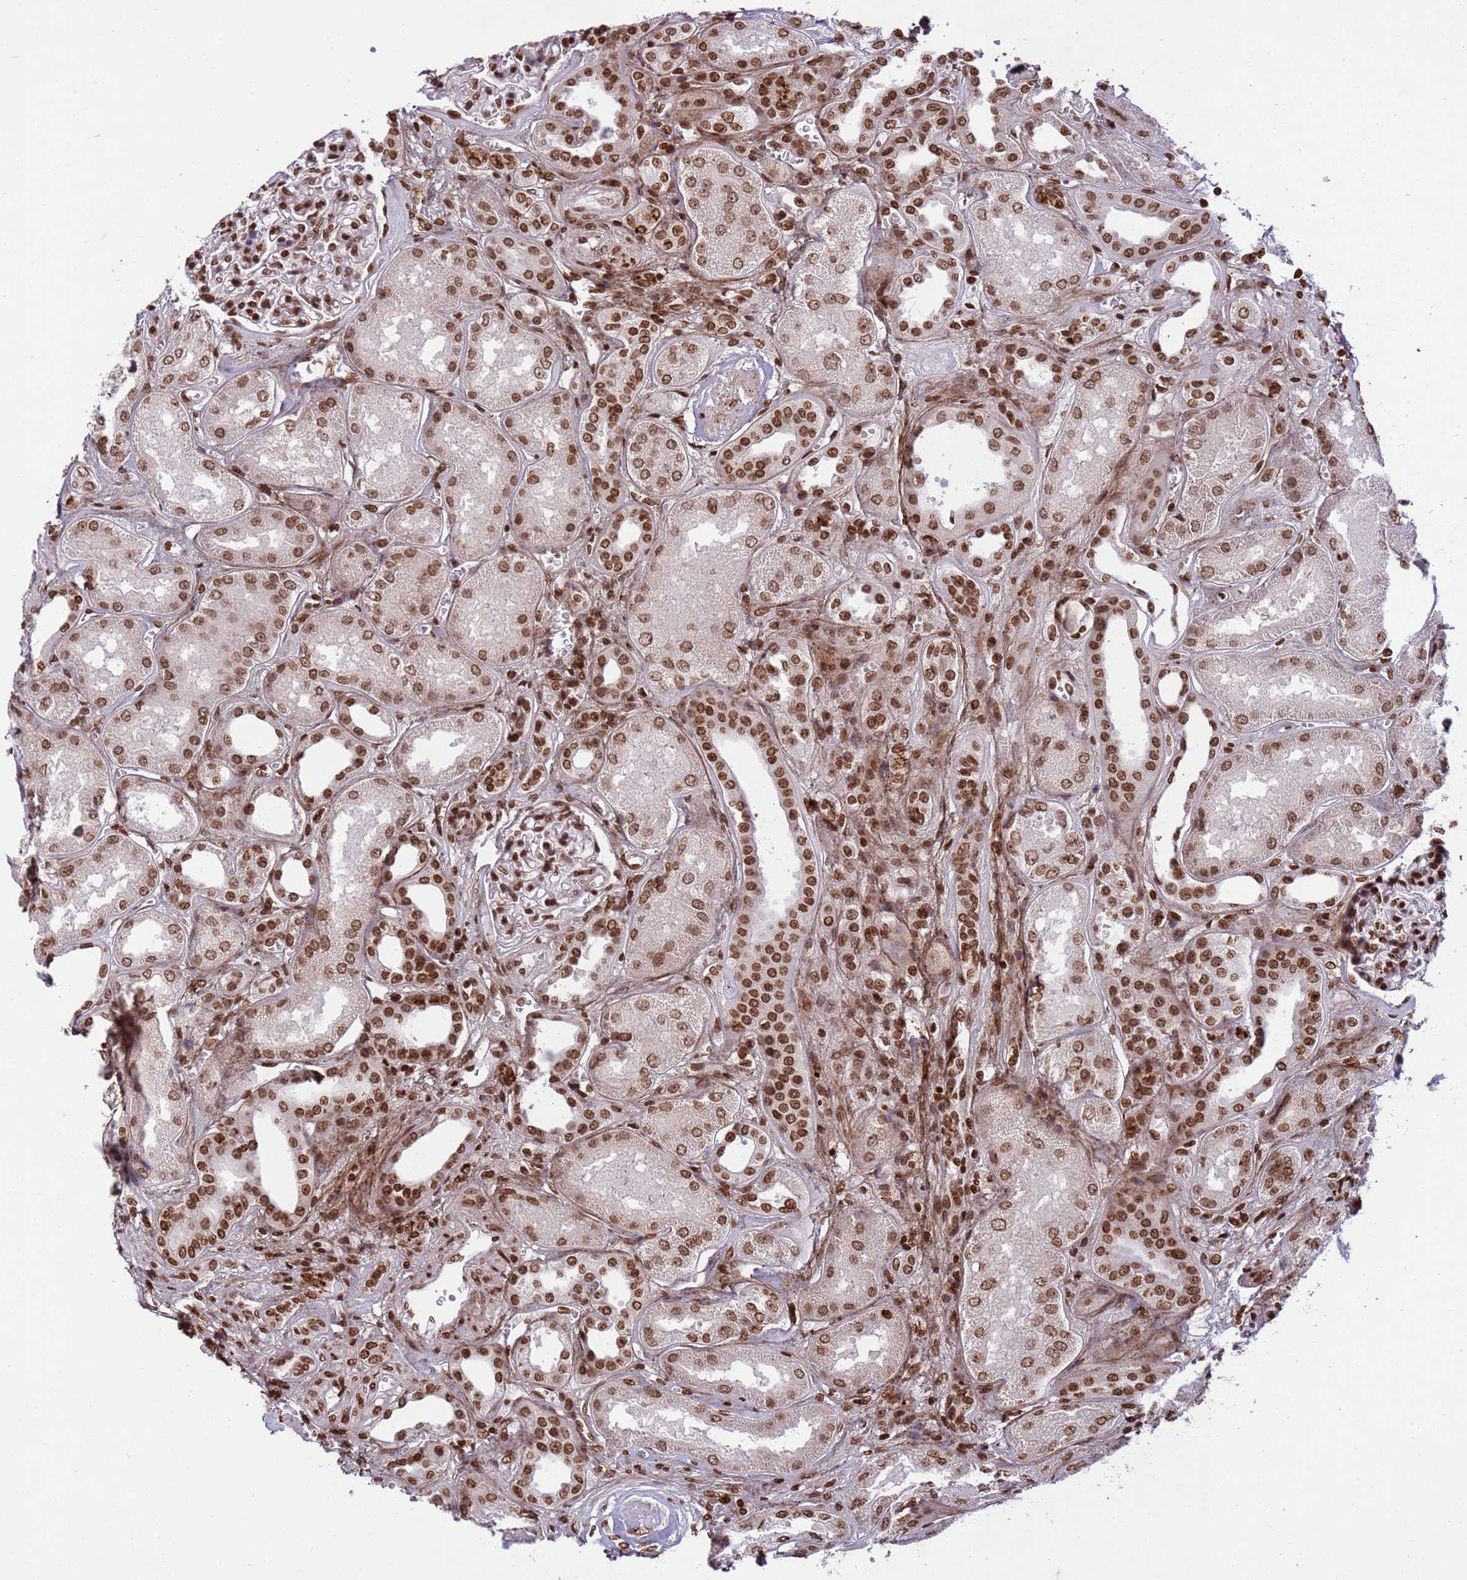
{"staining": {"intensity": "strong", "quantity": ">75%", "location": "nuclear"}, "tissue": "kidney", "cell_type": "Cells in glomeruli", "image_type": "normal", "snomed": [{"axis": "morphology", "description": "Normal tissue, NOS"}, {"axis": "morphology", "description": "Adenocarcinoma, NOS"}, {"axis": "topography", "description": "Kidney"}], "caption": "Cells in glomeruli demonstrate high levels of strong nuclear positivity in approximately >75% of cells in benign kidney.", "gene": "H3", "patient": {"sex": "female", "age": 68}}